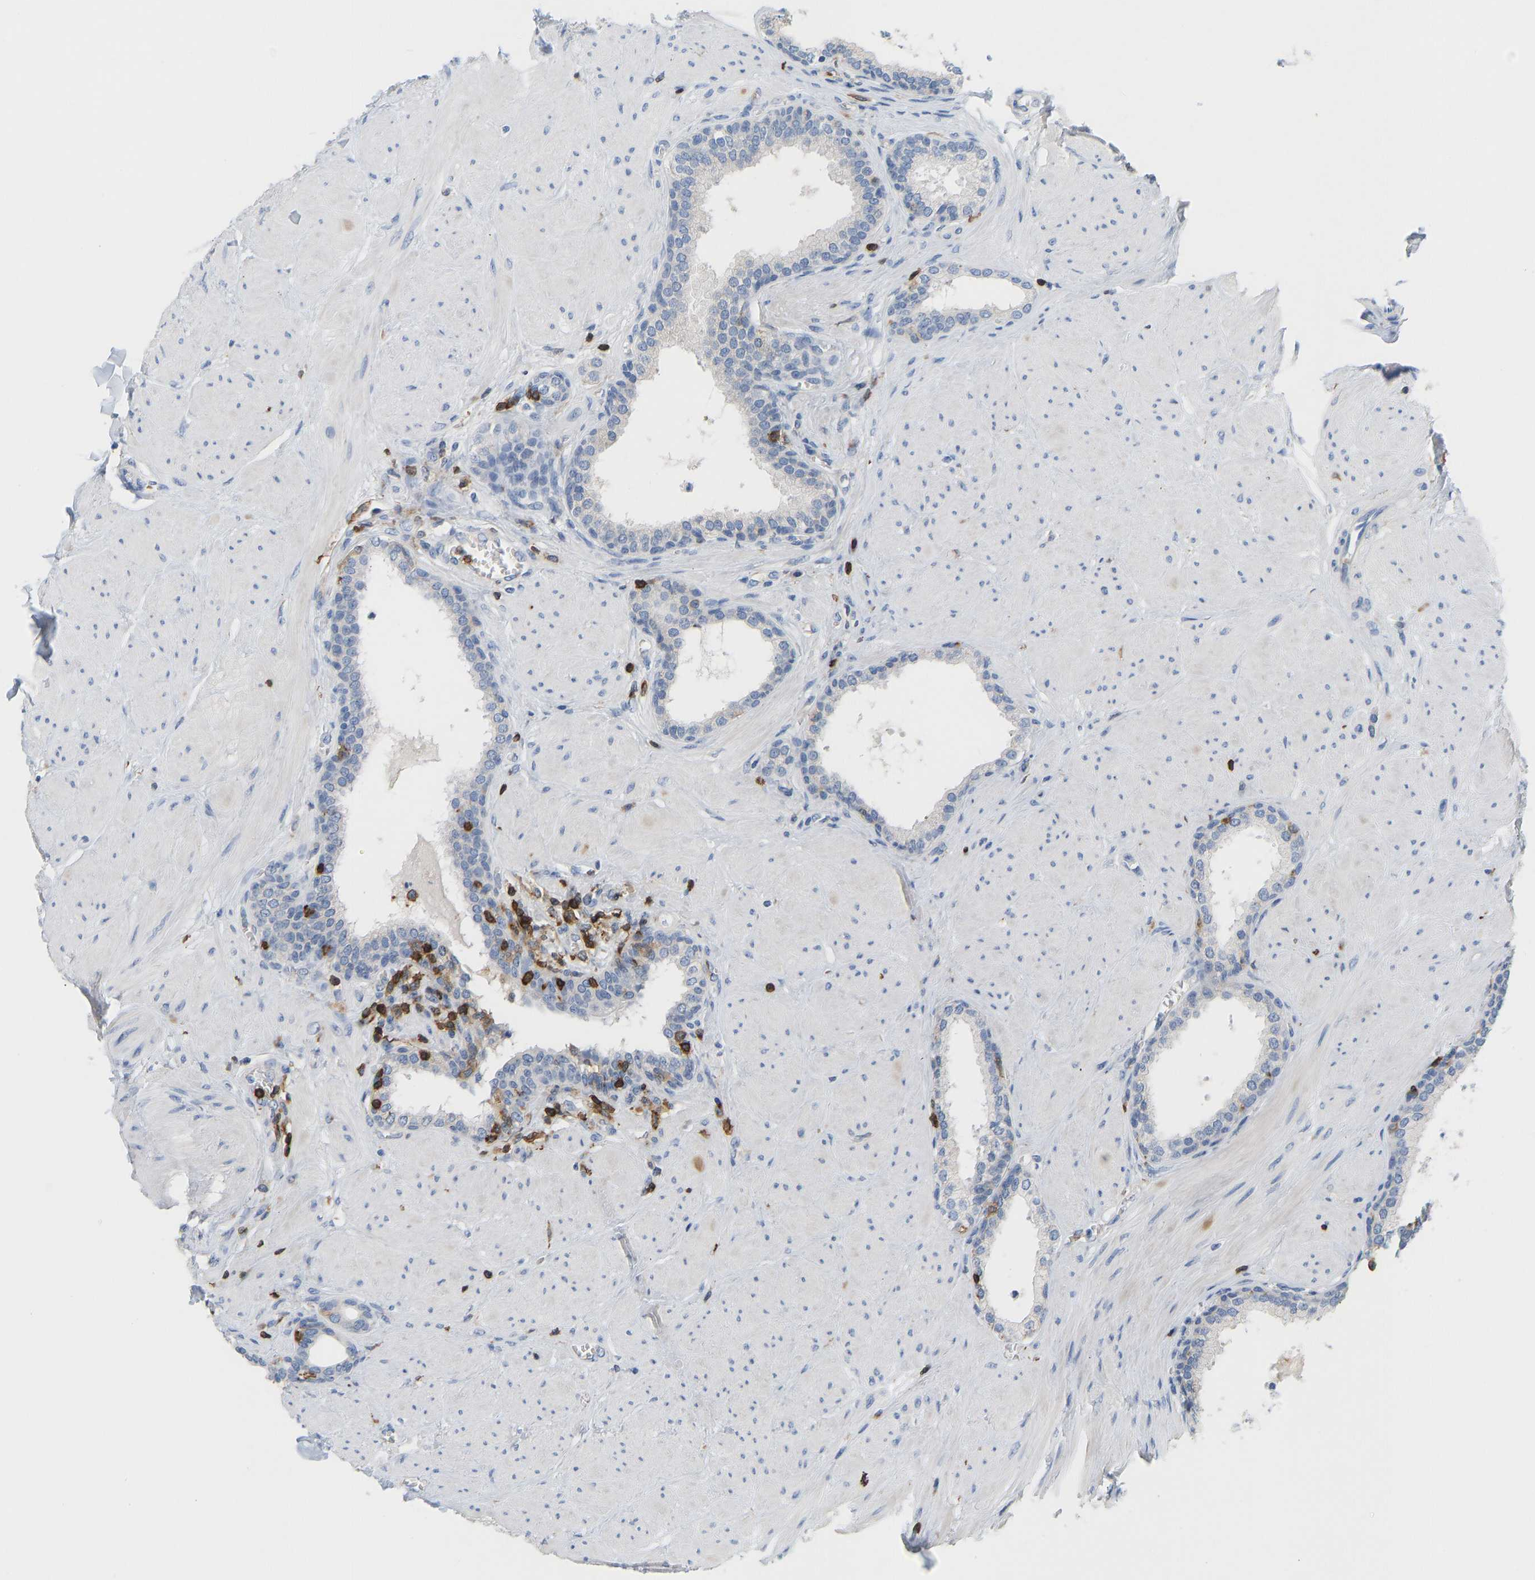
{"staining": {"intensity": "negative", "quantity": "none", "location": "none"}, "tissue": "prostate", "cell_type": "Glandular cells", "image_type": "normal", "snomed": [{"axis": "morphology", "description": "Normal tissue, NOS"}, {"axis": "topography", "description": "Prostate"}], "caption": "This is a image of IHC staining of normal prostate, which shows no expression in glandular cells. (DAB immunohistochemistry (IHC) visualized using brightfield microscopy, high magnification).", "gene": "EVL", "patient": {"sex": "male", "age": 51}}